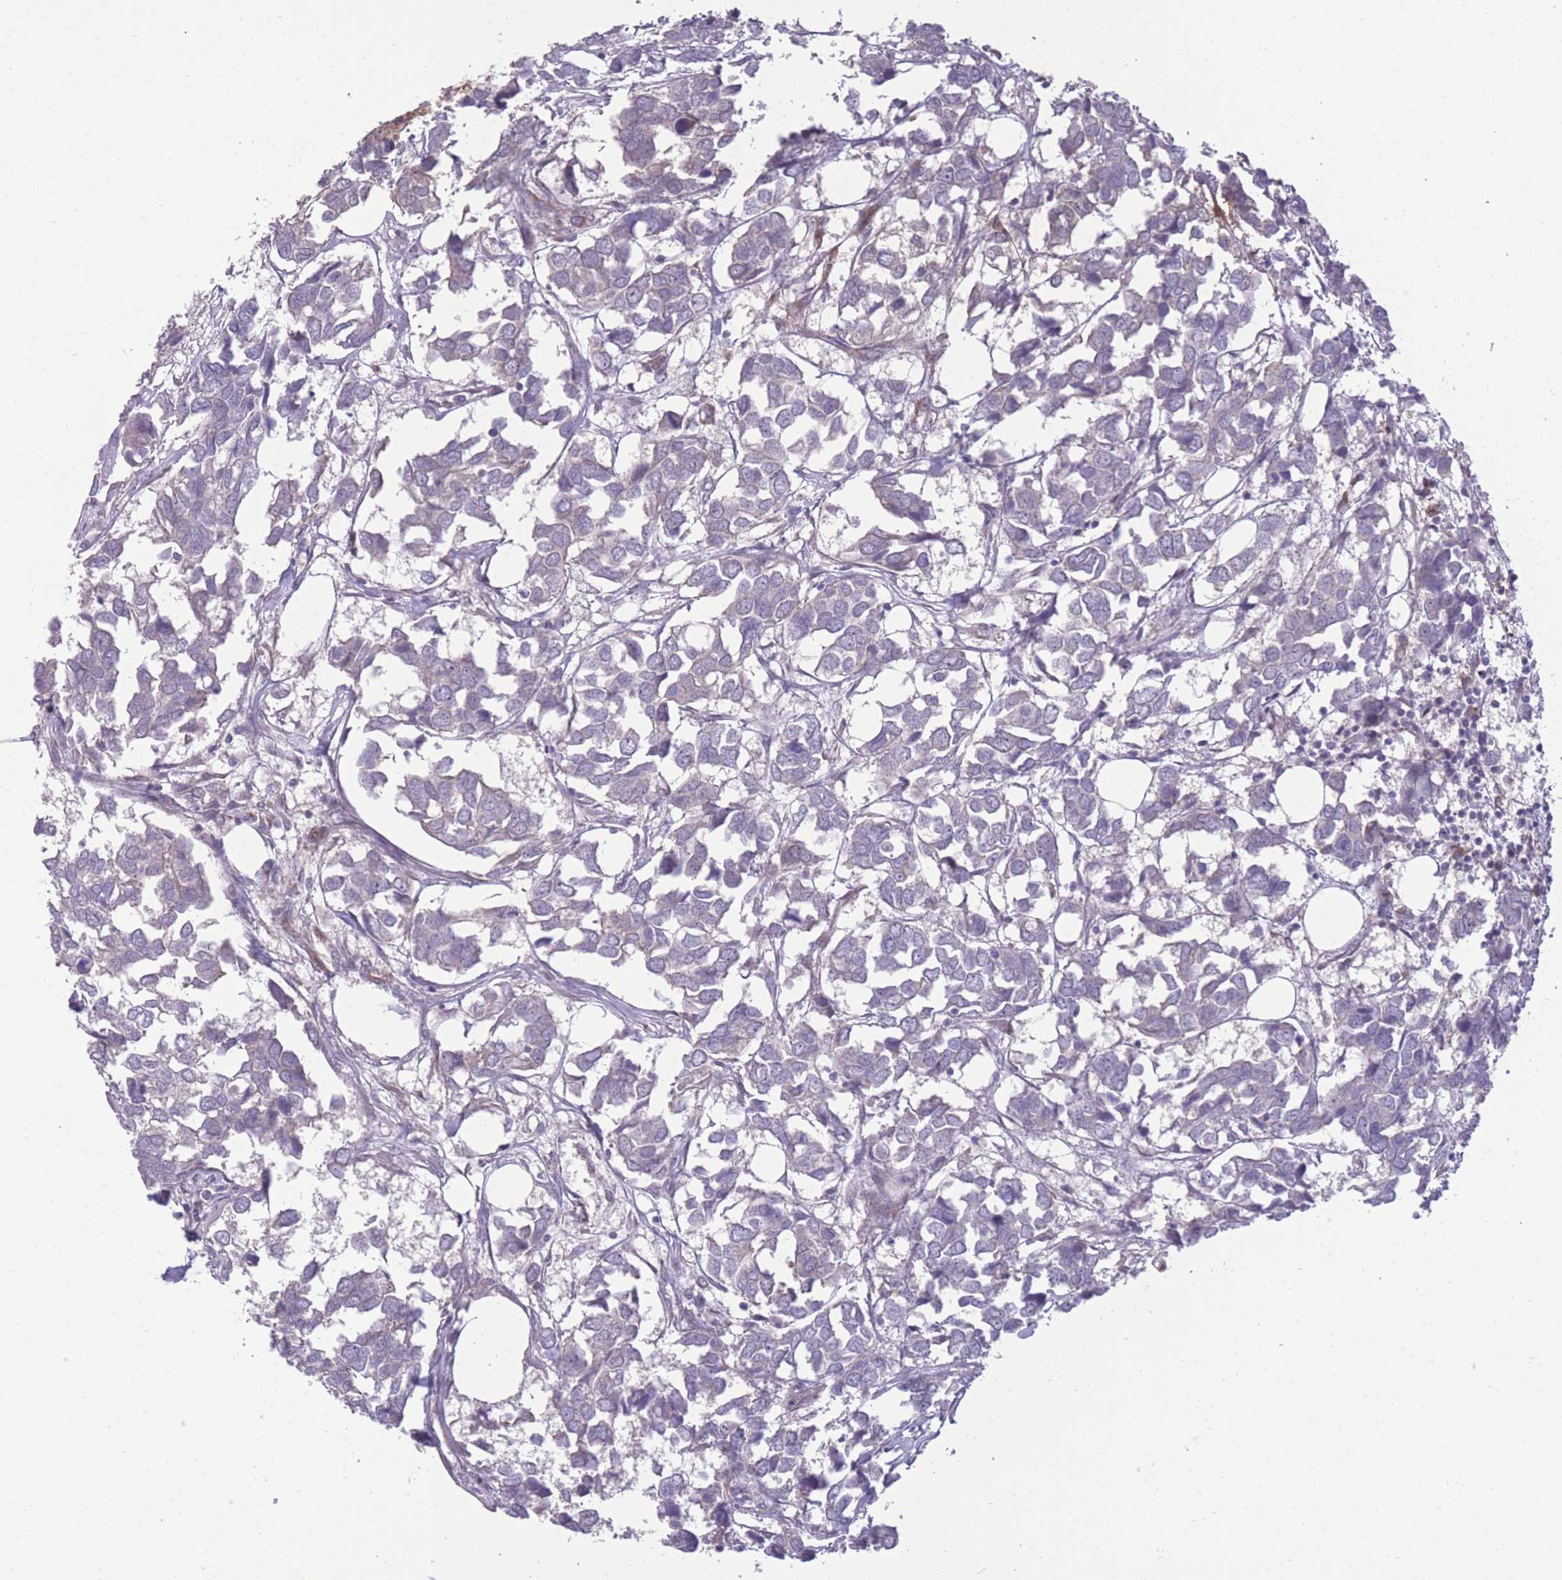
{"staining": {"intensity": "negative", "quantity": "none", "location": "none"}, "tissue": "breast cancer", "cell_type": "Tumor cells", "image_type": "cancer", "snomed": [{"axis": "morphology", "description": "Duct carcinoma"}, {"axis": "topography", "description": "Breast"}], "caption": "This is an immunohistochemistry (IHC) photomicrograph of infiltrating ductal carcinoma (breast). There is no positivity in tumor cells.", "gene": "RIC8A", "patient": {"sex": "female", "age": 83}}